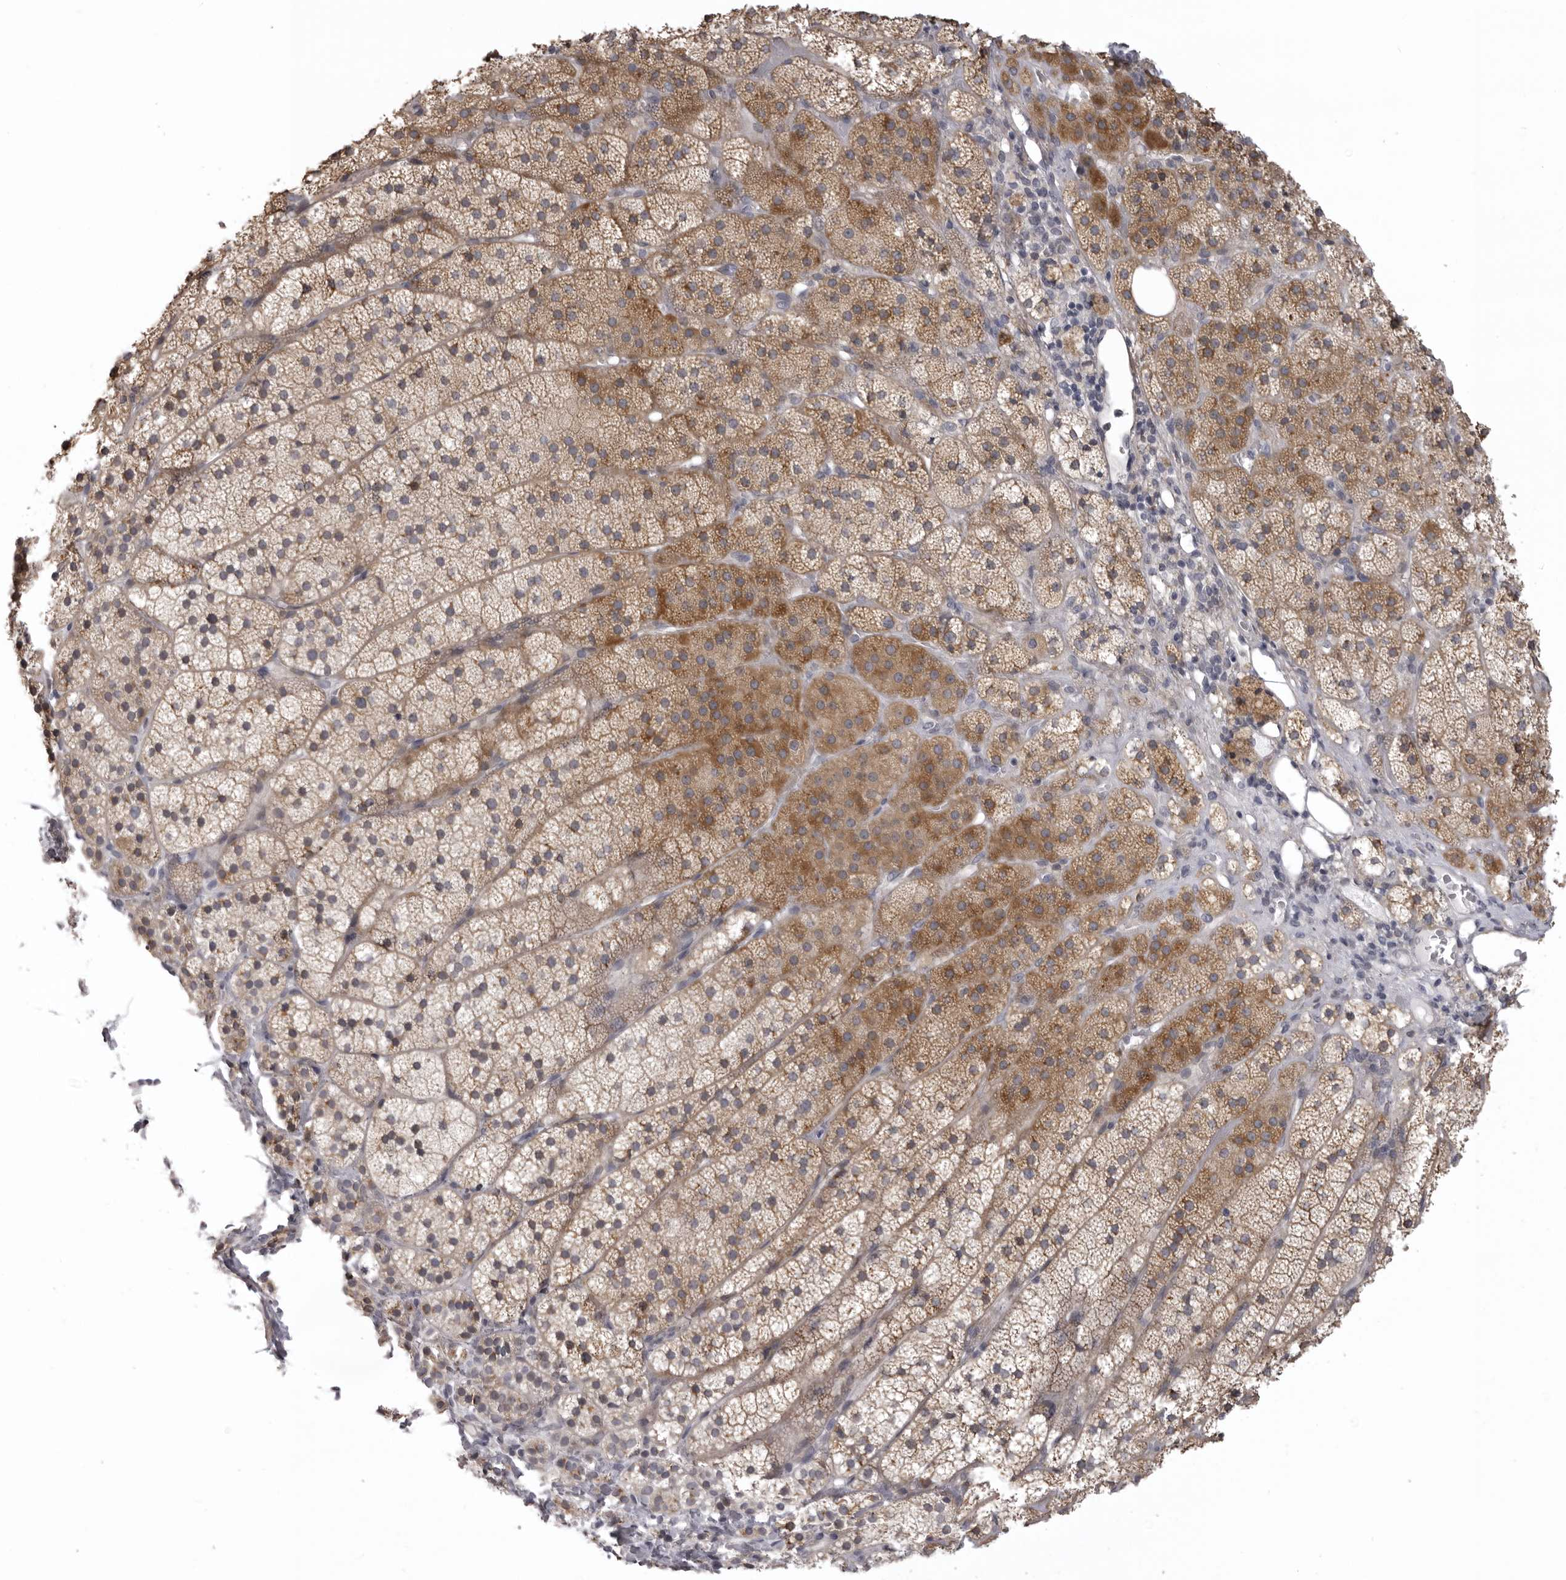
{"staining": {"intensity": "moderate", "quantity": ">75%", "location": "cytoplasmic/membranous"}, "tissue": "adrenal gland", "cell_type": "Glandular cells", "image_type": "normal", "snomed": [{"axis": "morphology", "description": "Normal tissue, NOS"}, {"axis": "topography", "description": "Adrenal gland"}], "caption": "A high-resolution image shows IHC staining of normal adrenal gland, which exhibits moderate cytoplasmic/membranous expression in approximately >75% of glandular cells.", "gene": "NCEH1", "patient": {"sex": "female", "age": 44}}